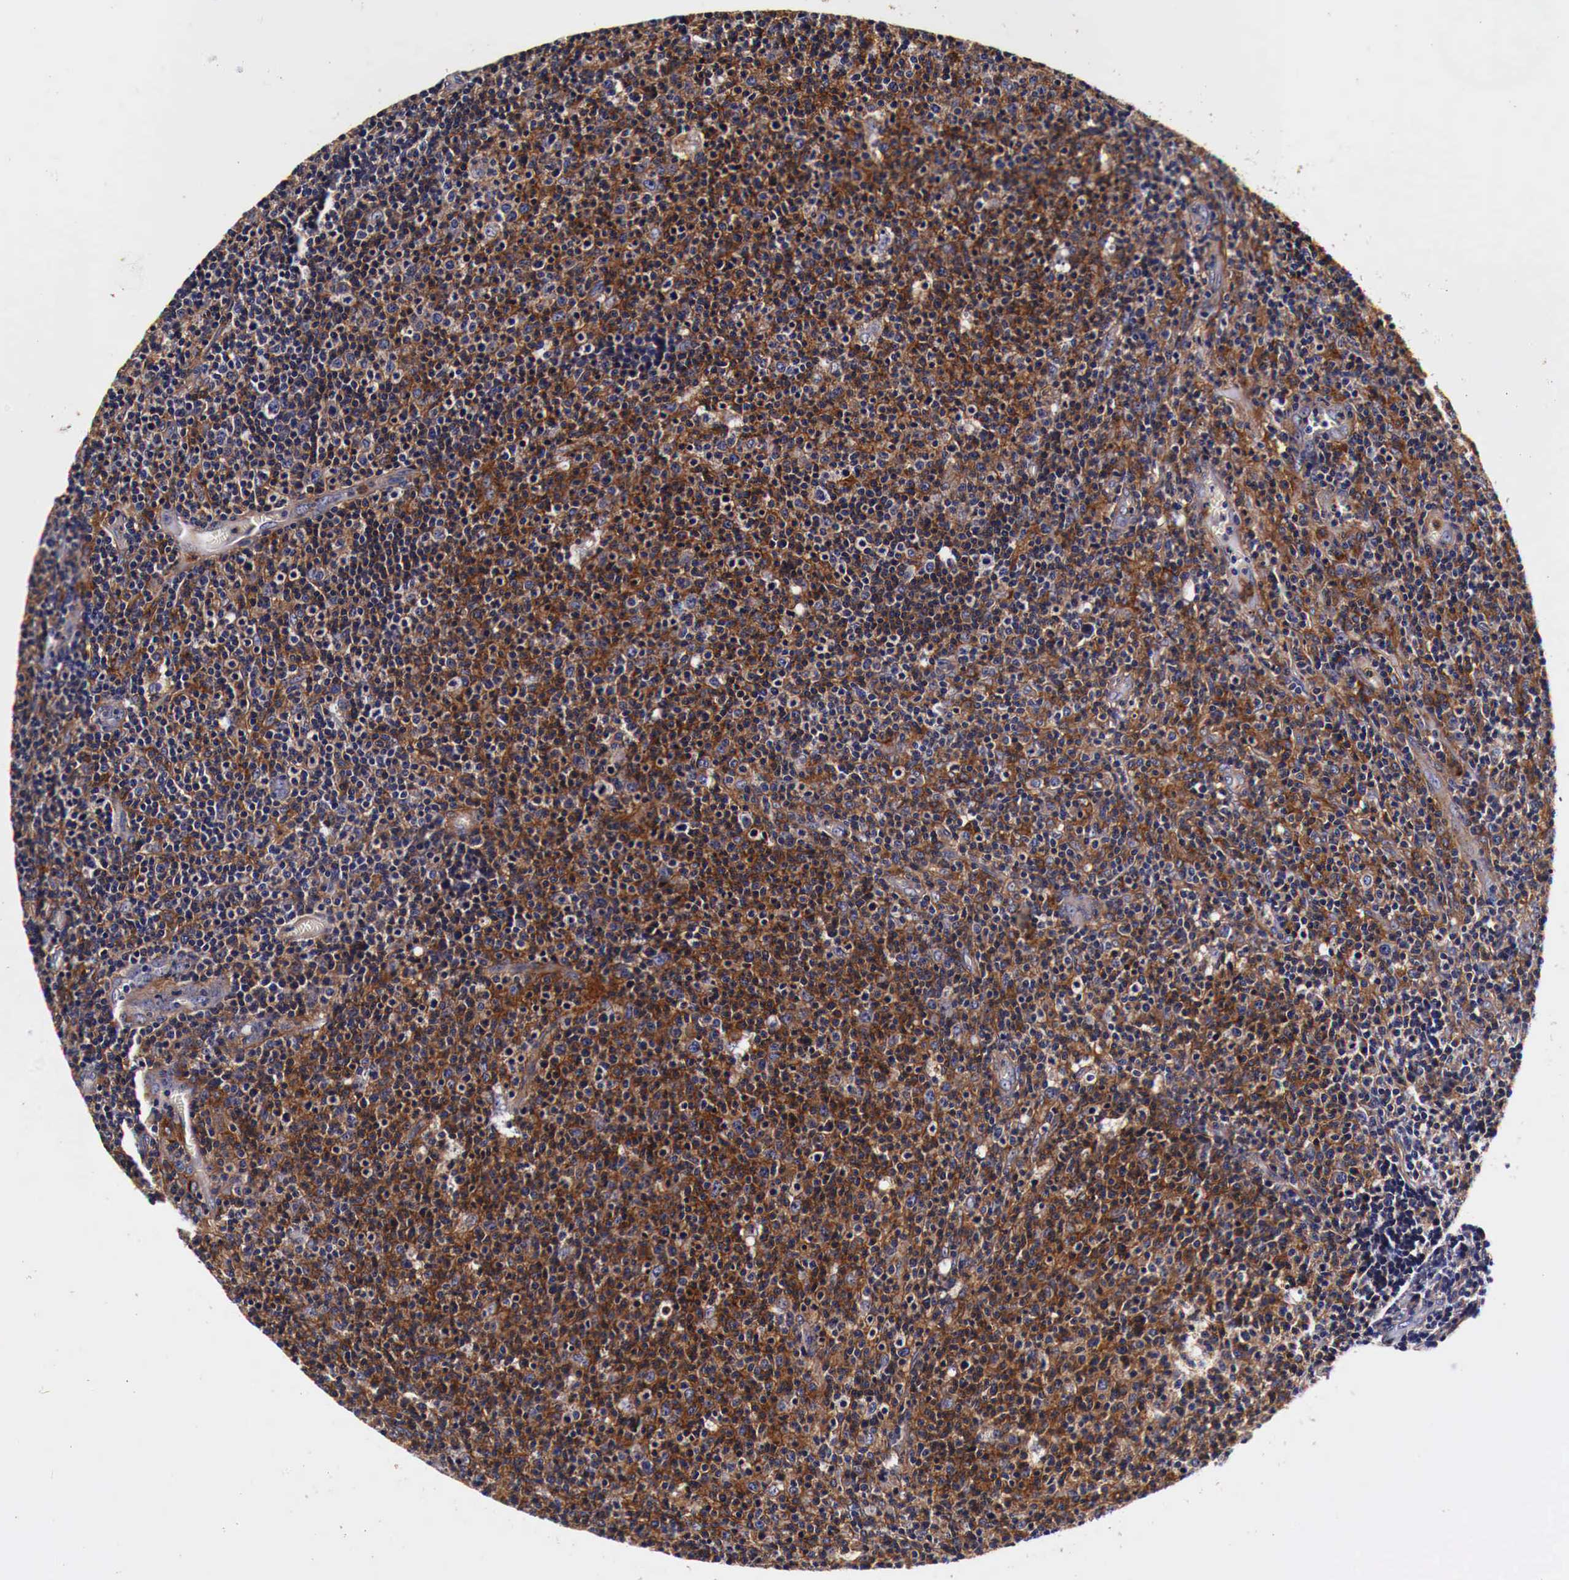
{"staining": {"intensity": "weak", "quantity": ">75%", "location": "cytoplasmic/membranous"}, "tissue": "lymphoma", "cell_type": "Tumor cells", "image_type": "cancer", "snomed": [{"axis": "morphology", "description": "Malignant lymphoma, non-Hodgkin's type, Low grade"}, {"axis": "topography", "description": "Lymph node"}], "caption": "This is an image of immunohistochemistry staining of lymphoma, which shows weak staining in the cytoplasmic/membranous of tumor cells.", "gene": "RP2", "patient": {"sex": "male", "age": 74}}